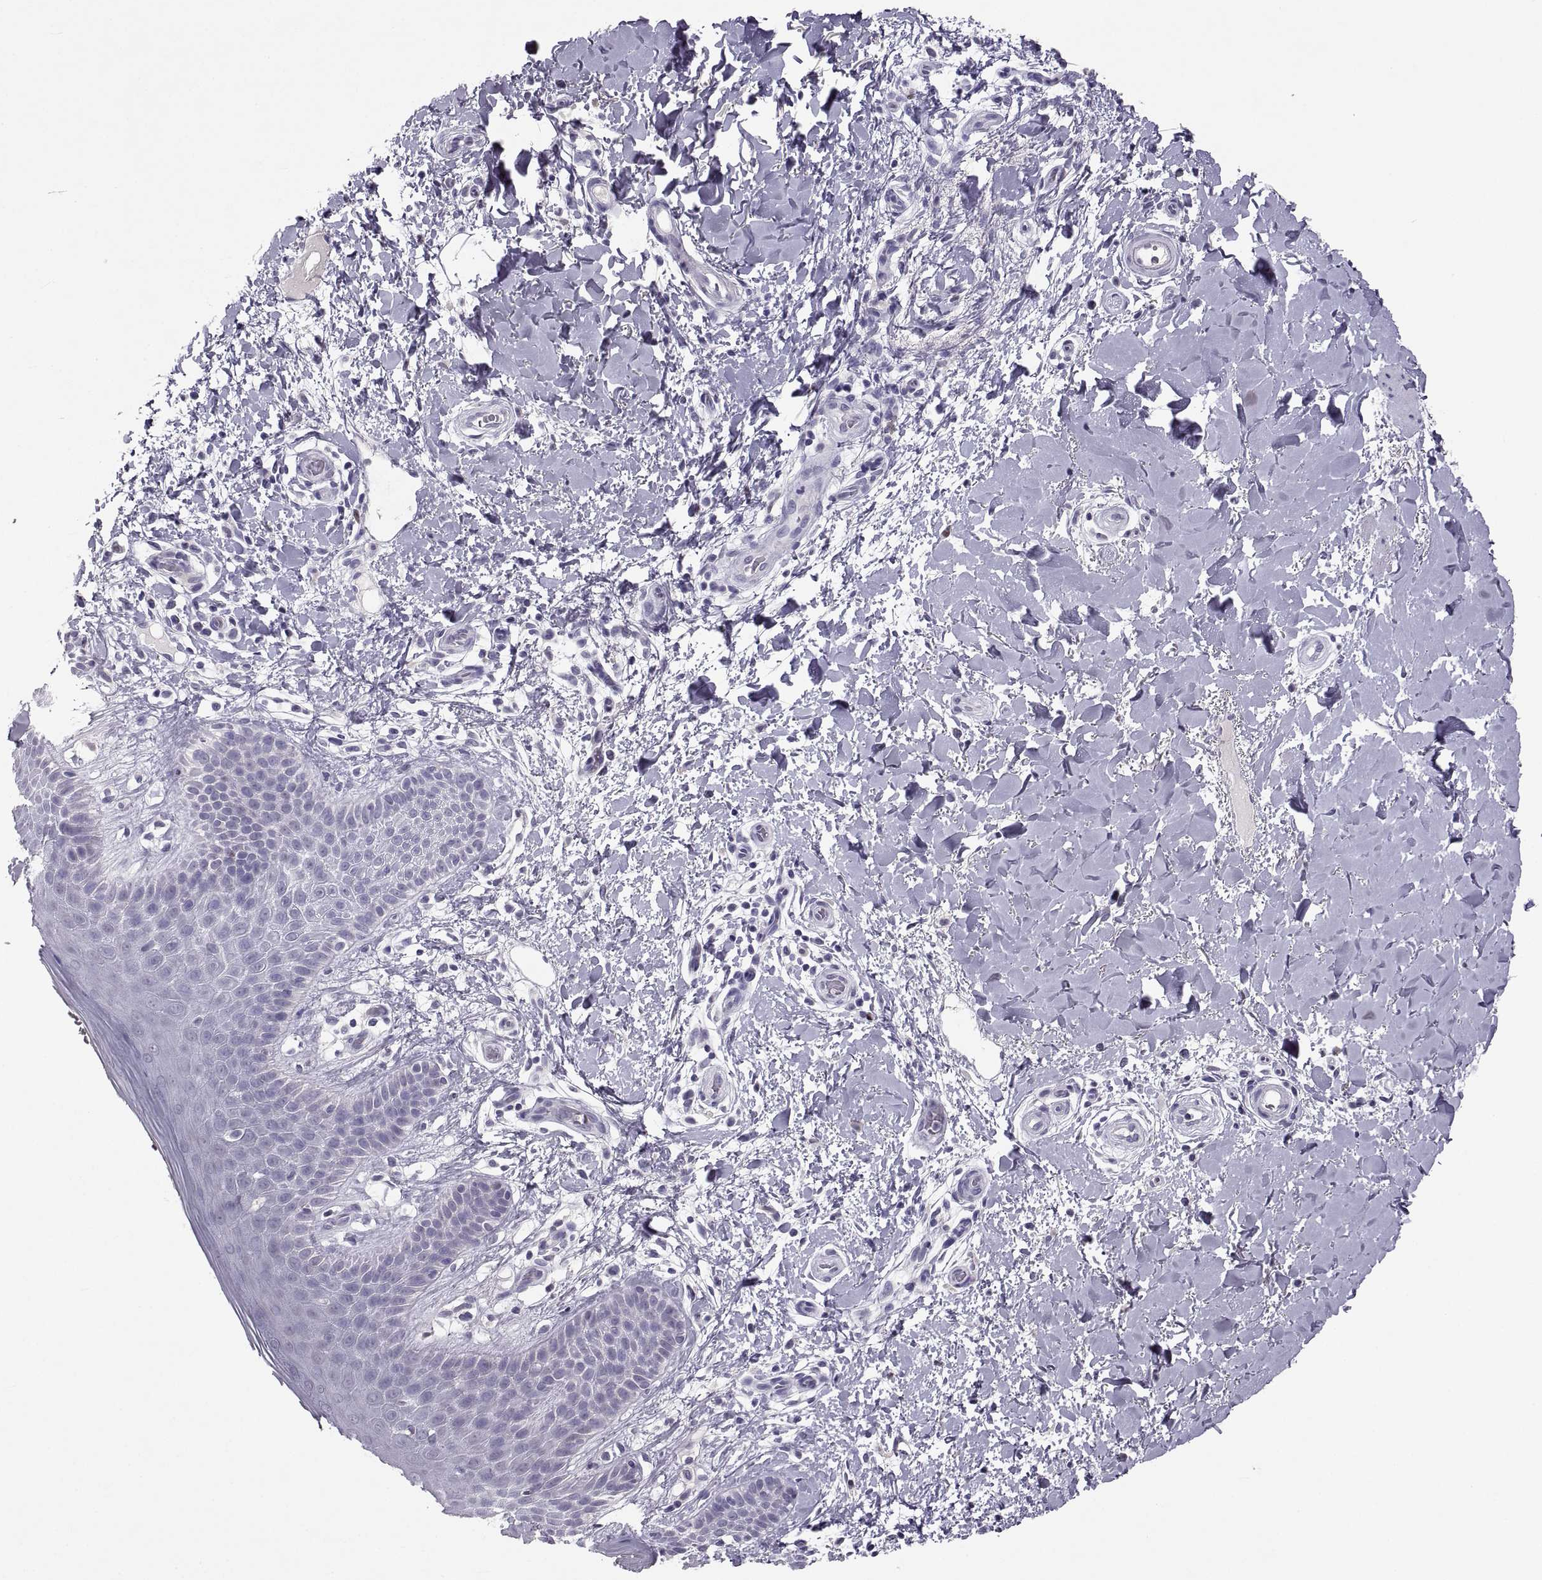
{"staining": {"intensity": "negative", "quantity": "none", "location": "none"}, "tissue": "skin", "cell_type": "Epidermal cells", "image_type": "normal", "snomed": [{"axis": "morphology", "description": "Normal tissue, NOS"}, {"axis": "topography", "description": "Anal"}], "caption": "DAB (3,3'-diaminobenzidine) immunohistochemical staining of unremarkable human skin shows no significant staining in epidermal cells.", "gene": "SOX21", "patient": {"sex": "male", "age": 36}}